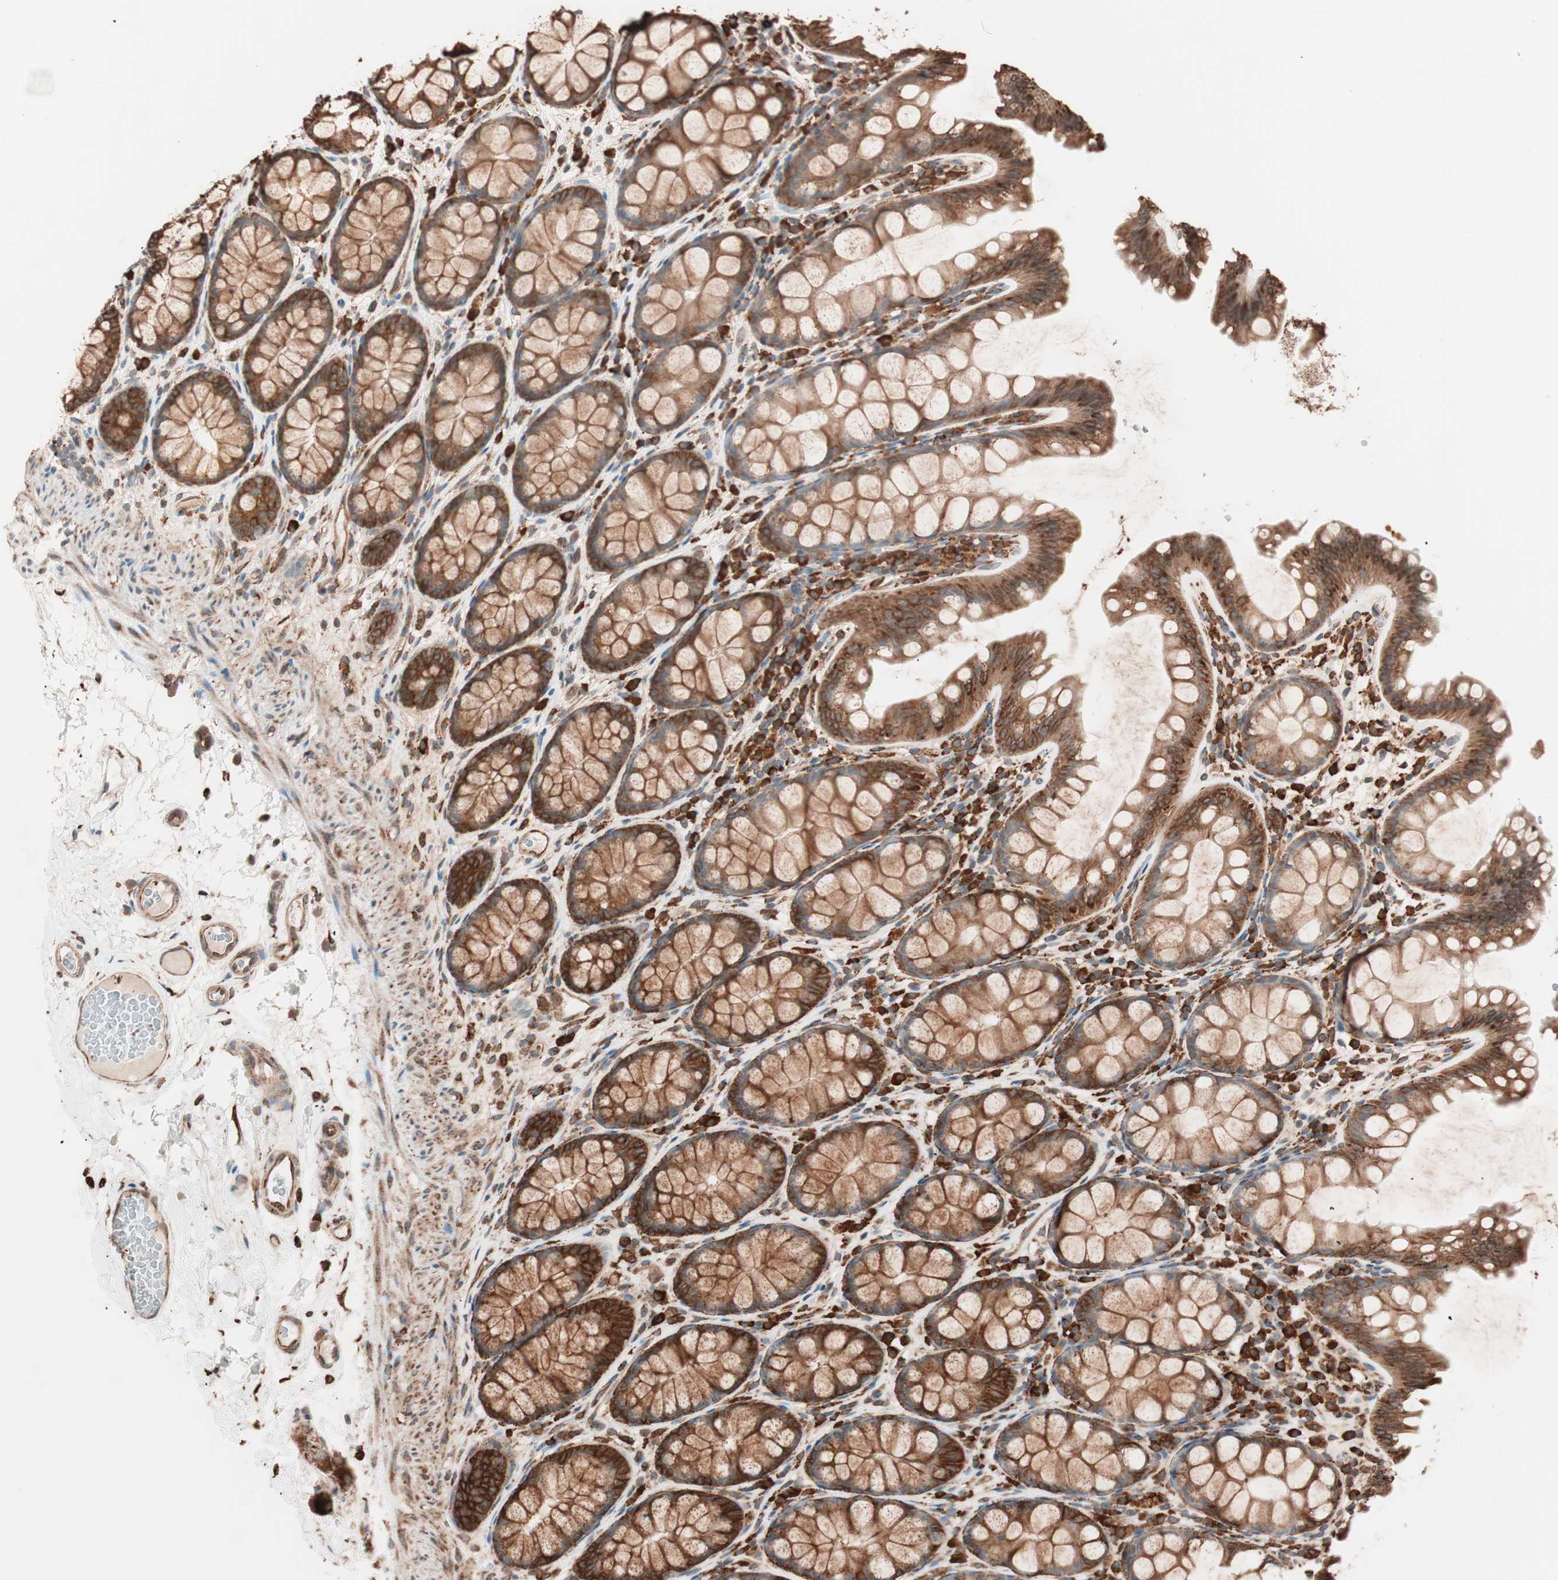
{"staining": {"intensity": "moderate", "quantity": ">75%", "location": "cytoplasmic/membranous"}, "tissue": "colon", "cell_type": "Endothelial cells", "image_type": "normal", "snomed": [{"axis": "morphology", "description": "Normal tissue, NOS"}, {"axis": "topography", "description": "Colon"}], "caption": "Immunohistochemical staining of benign colon demonstrates medium levels of moderate cytoplasmic/membranous positivity in about >75% of endothelial cells.", "gene": "VEGFA", "patient": {"sex": "female", "age": 55}}